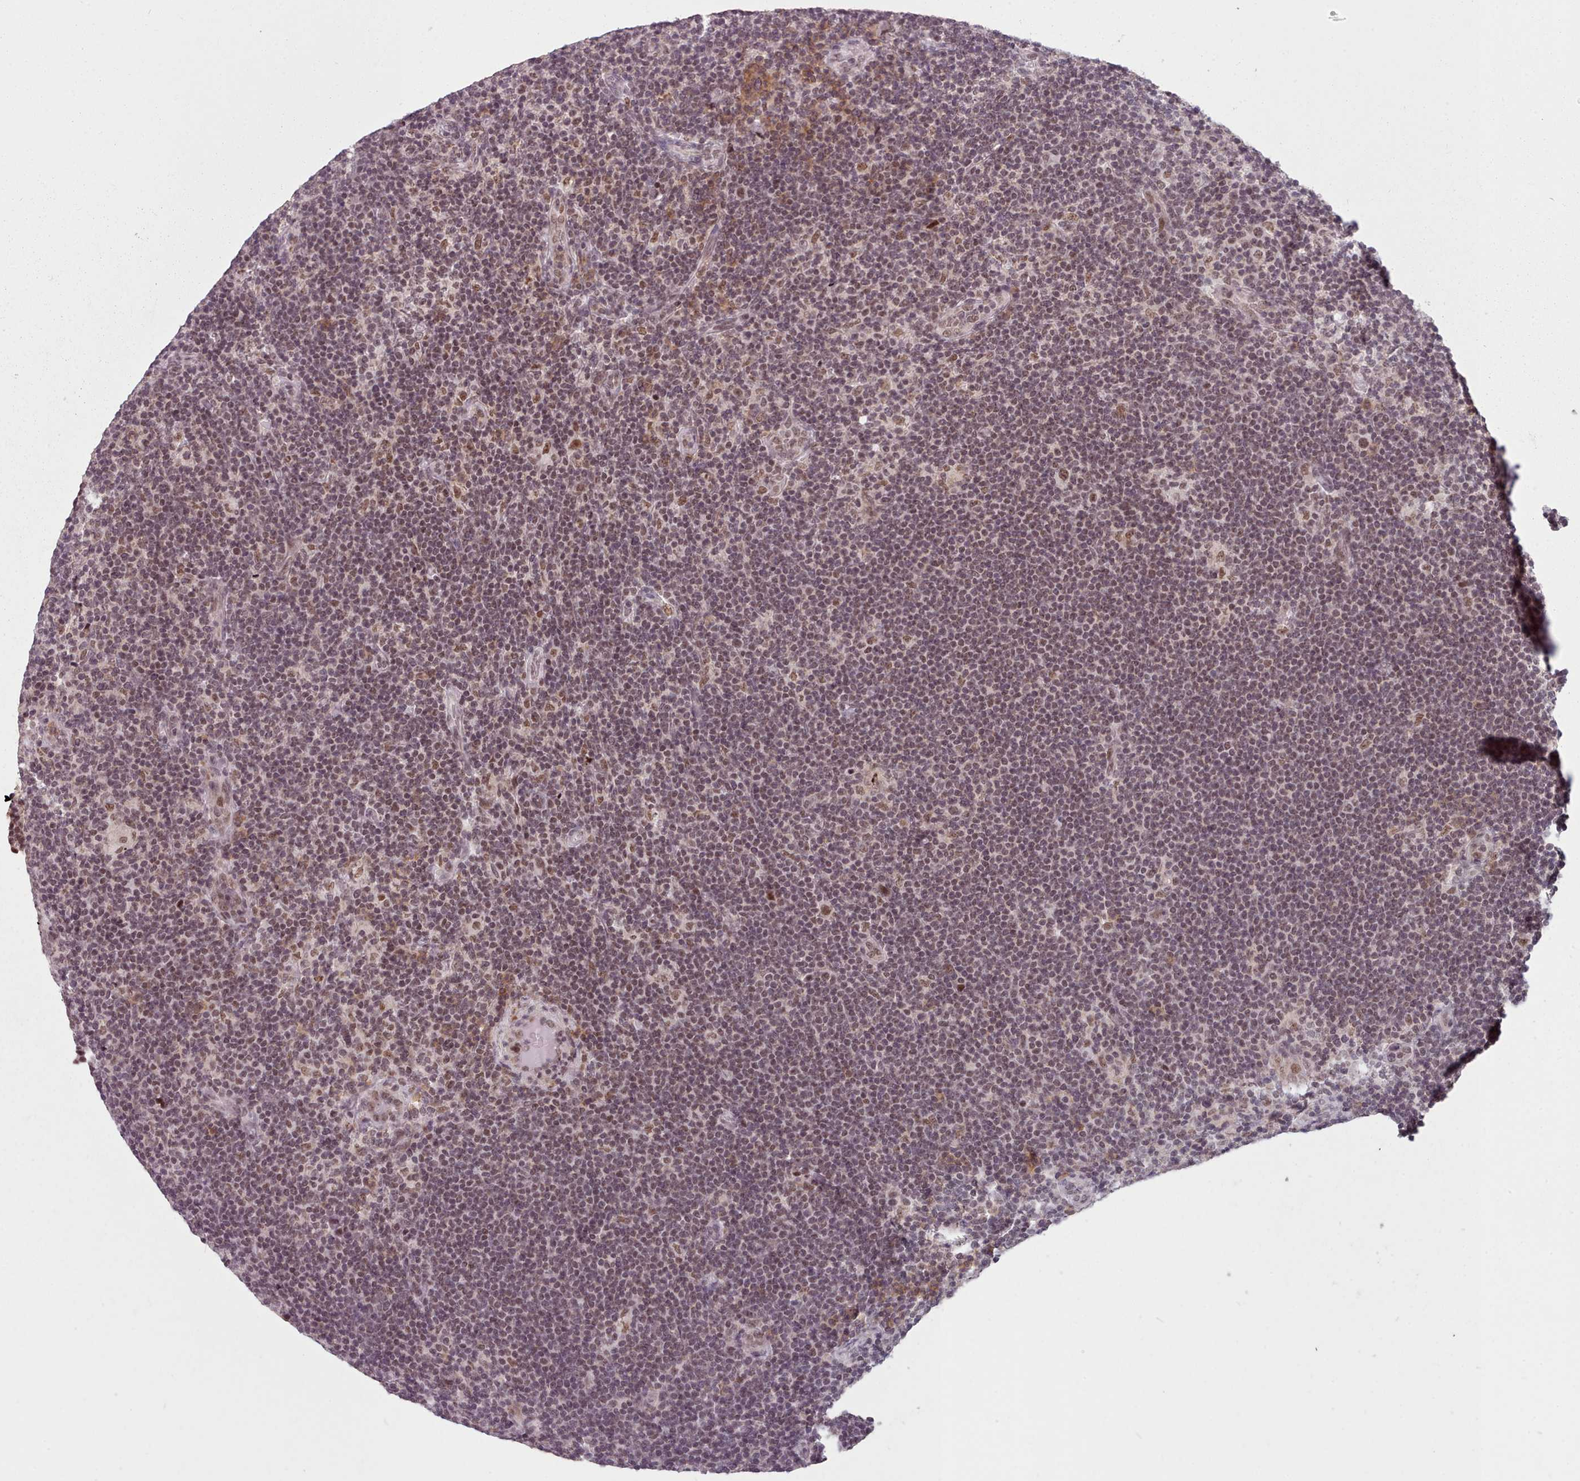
{"staining": {"intensity": "moderate", "quantity": ">75%", "location": "nuclear"}, "tissue": "lymphoma", "cell_type": "Tumor cells", "image_type": "cancer", "snomed": [{"axis": "morphology", "description": "Hodgkin's disease, NOS"}, {"axis": "topography", "description": "Lymph node"}], "caption": "Immunohistochemical staining of human Hodgkin's disease reveals moderate nuclear protein positivity in approximately >75% of tumor cells.", "gene": "SRSF9", "patient": {"sex": "female", "age": 57}}